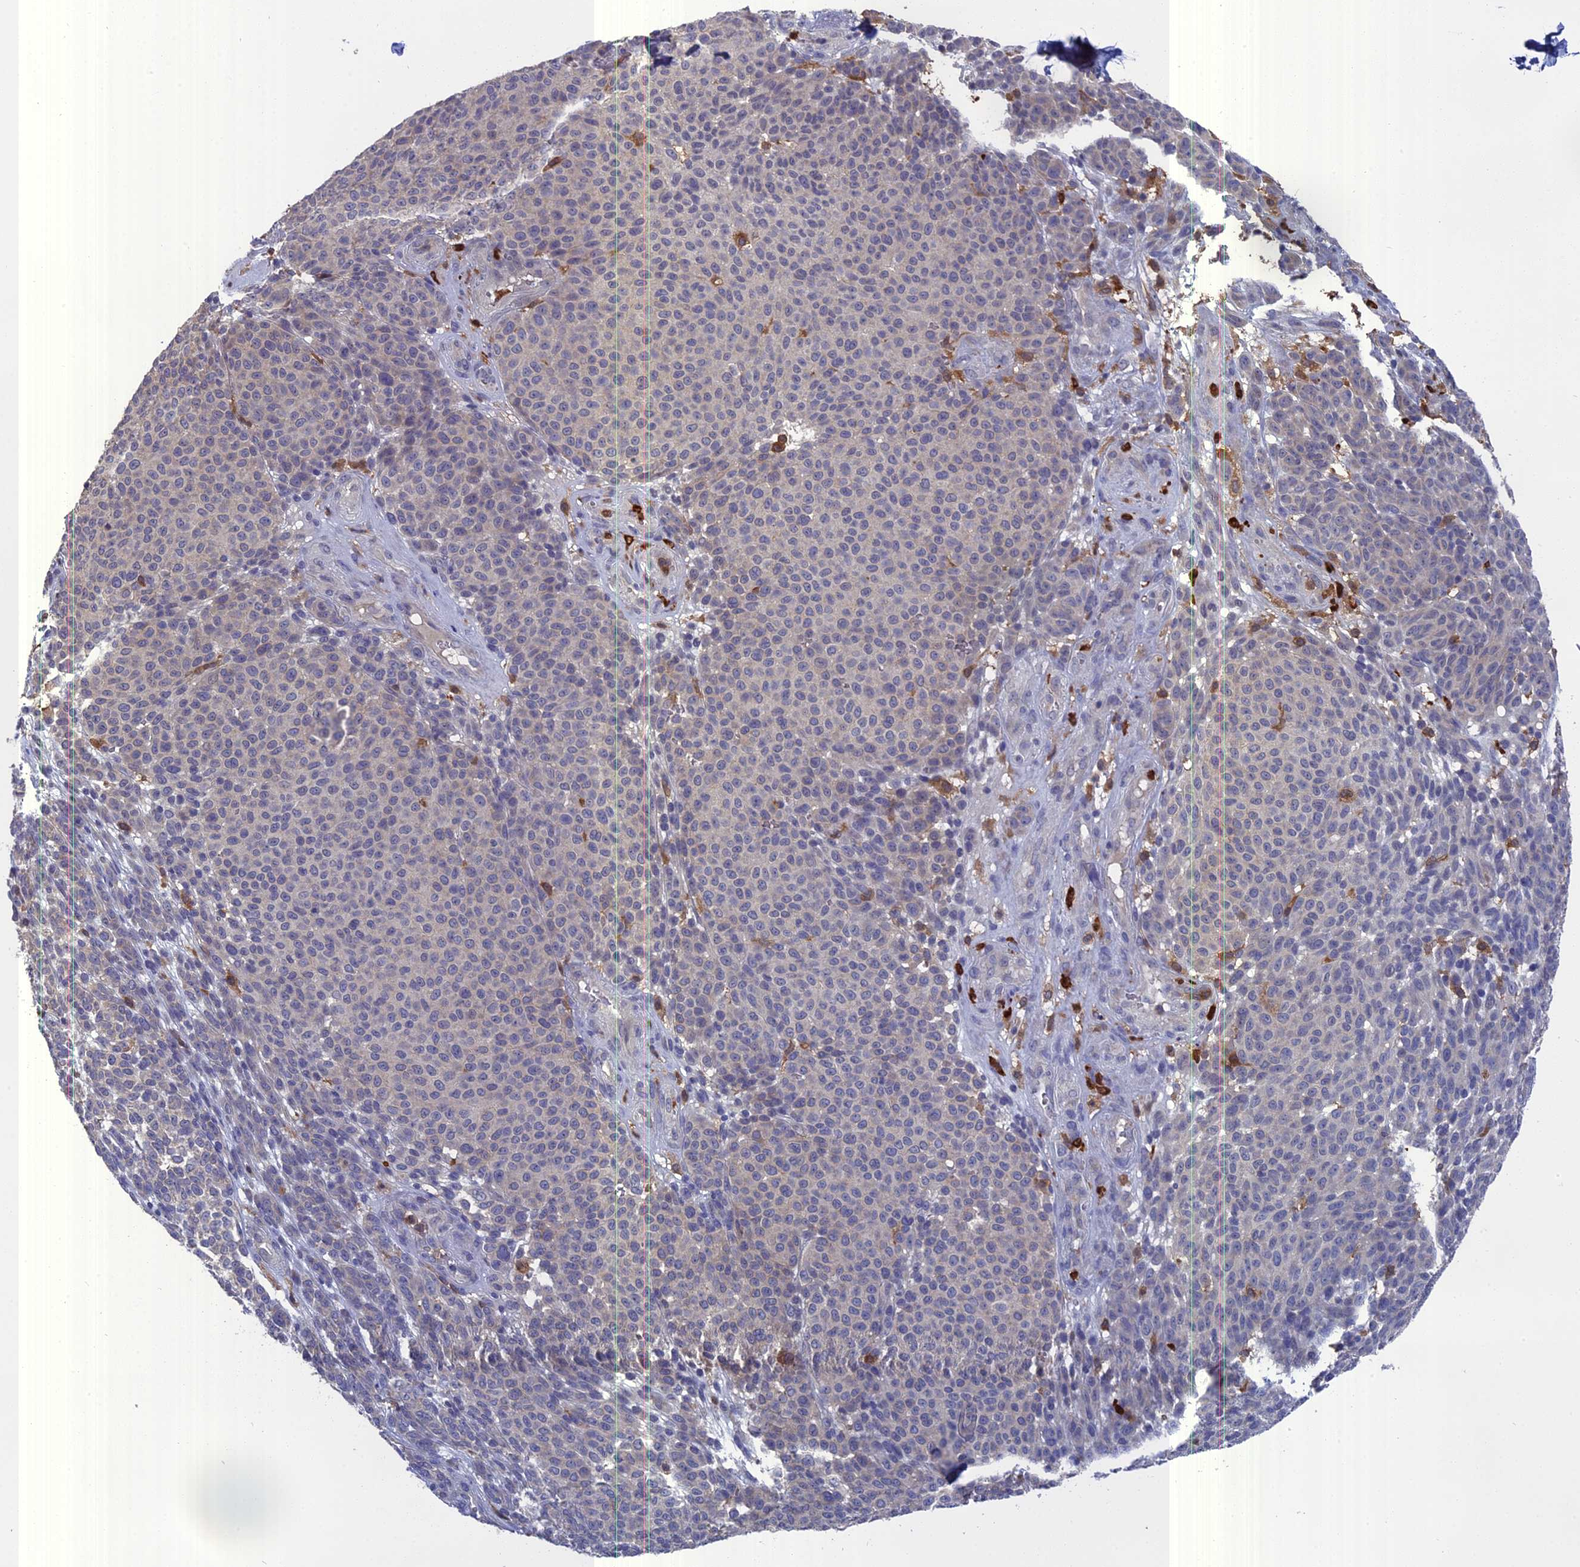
{"staining": {"intensity": "negative", "quantity": "none", "location": "none"}, "tissue": "melanoma", "cell_type": "Tumor cells", "image_type": "cancer", "snomed": [{"axis": "morphology", "description": "Malignant melanoma, NOS"}, {"axis": "topography", "description": "Skin"}], "caption": "DAB immunohistochemical staining of human melanoma displays no significant positivity in tumor cells.", "gene": "NCF4", "patient": {"sex": "male", "age": 49}}